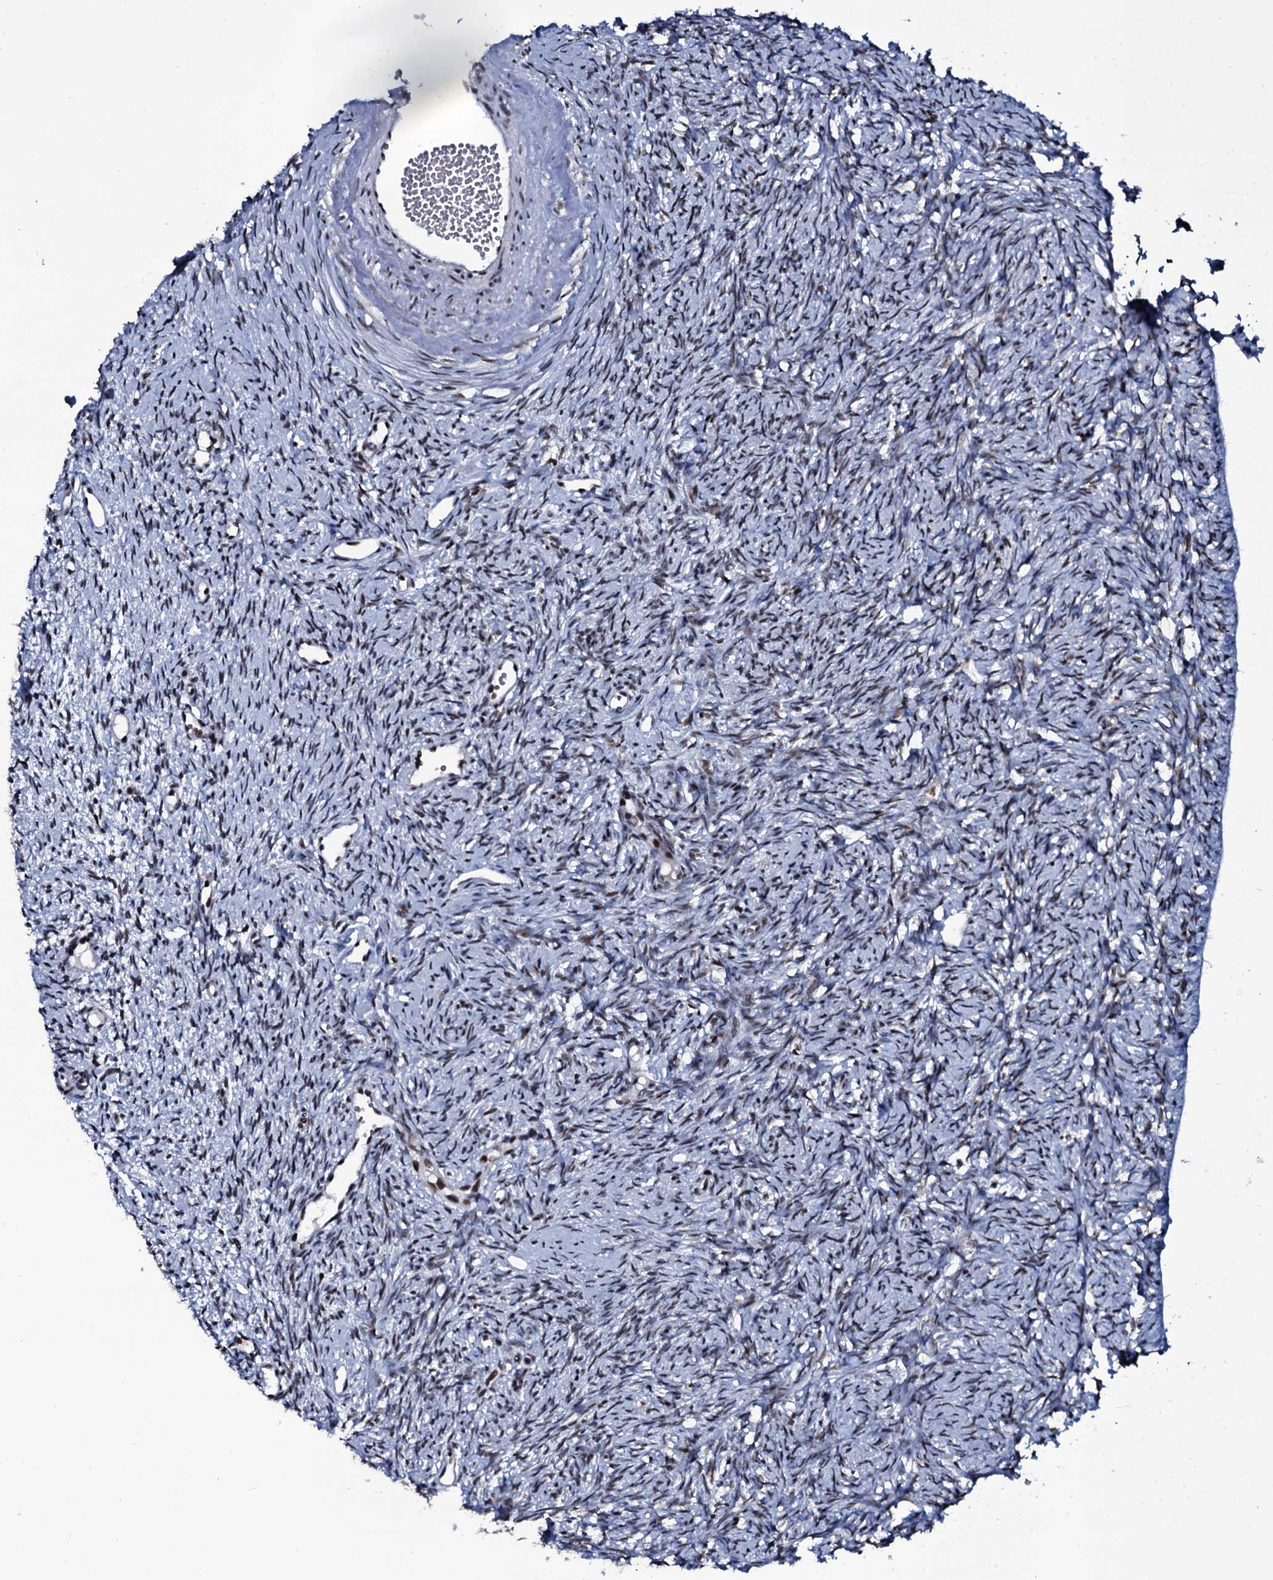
{"staining": {"intensity": "moderate", "quantity": ">75%", "location": "nuclear"}, "tissue": "ovary", "cell_type": "Follicle cells", "image_type": "normal", "snomed": [{"axis": "morphology", "description": "Normal tissue, NOS"}, {"axis": "topography", "description": "Ovary"}], "caption": "Protein staining by IHC exhibits moderate nuclear expression in about >75% of follicle cells in benign ovary.", "gene": "ZMIZ2", "patient": {"sex": "female", "age": 51}}